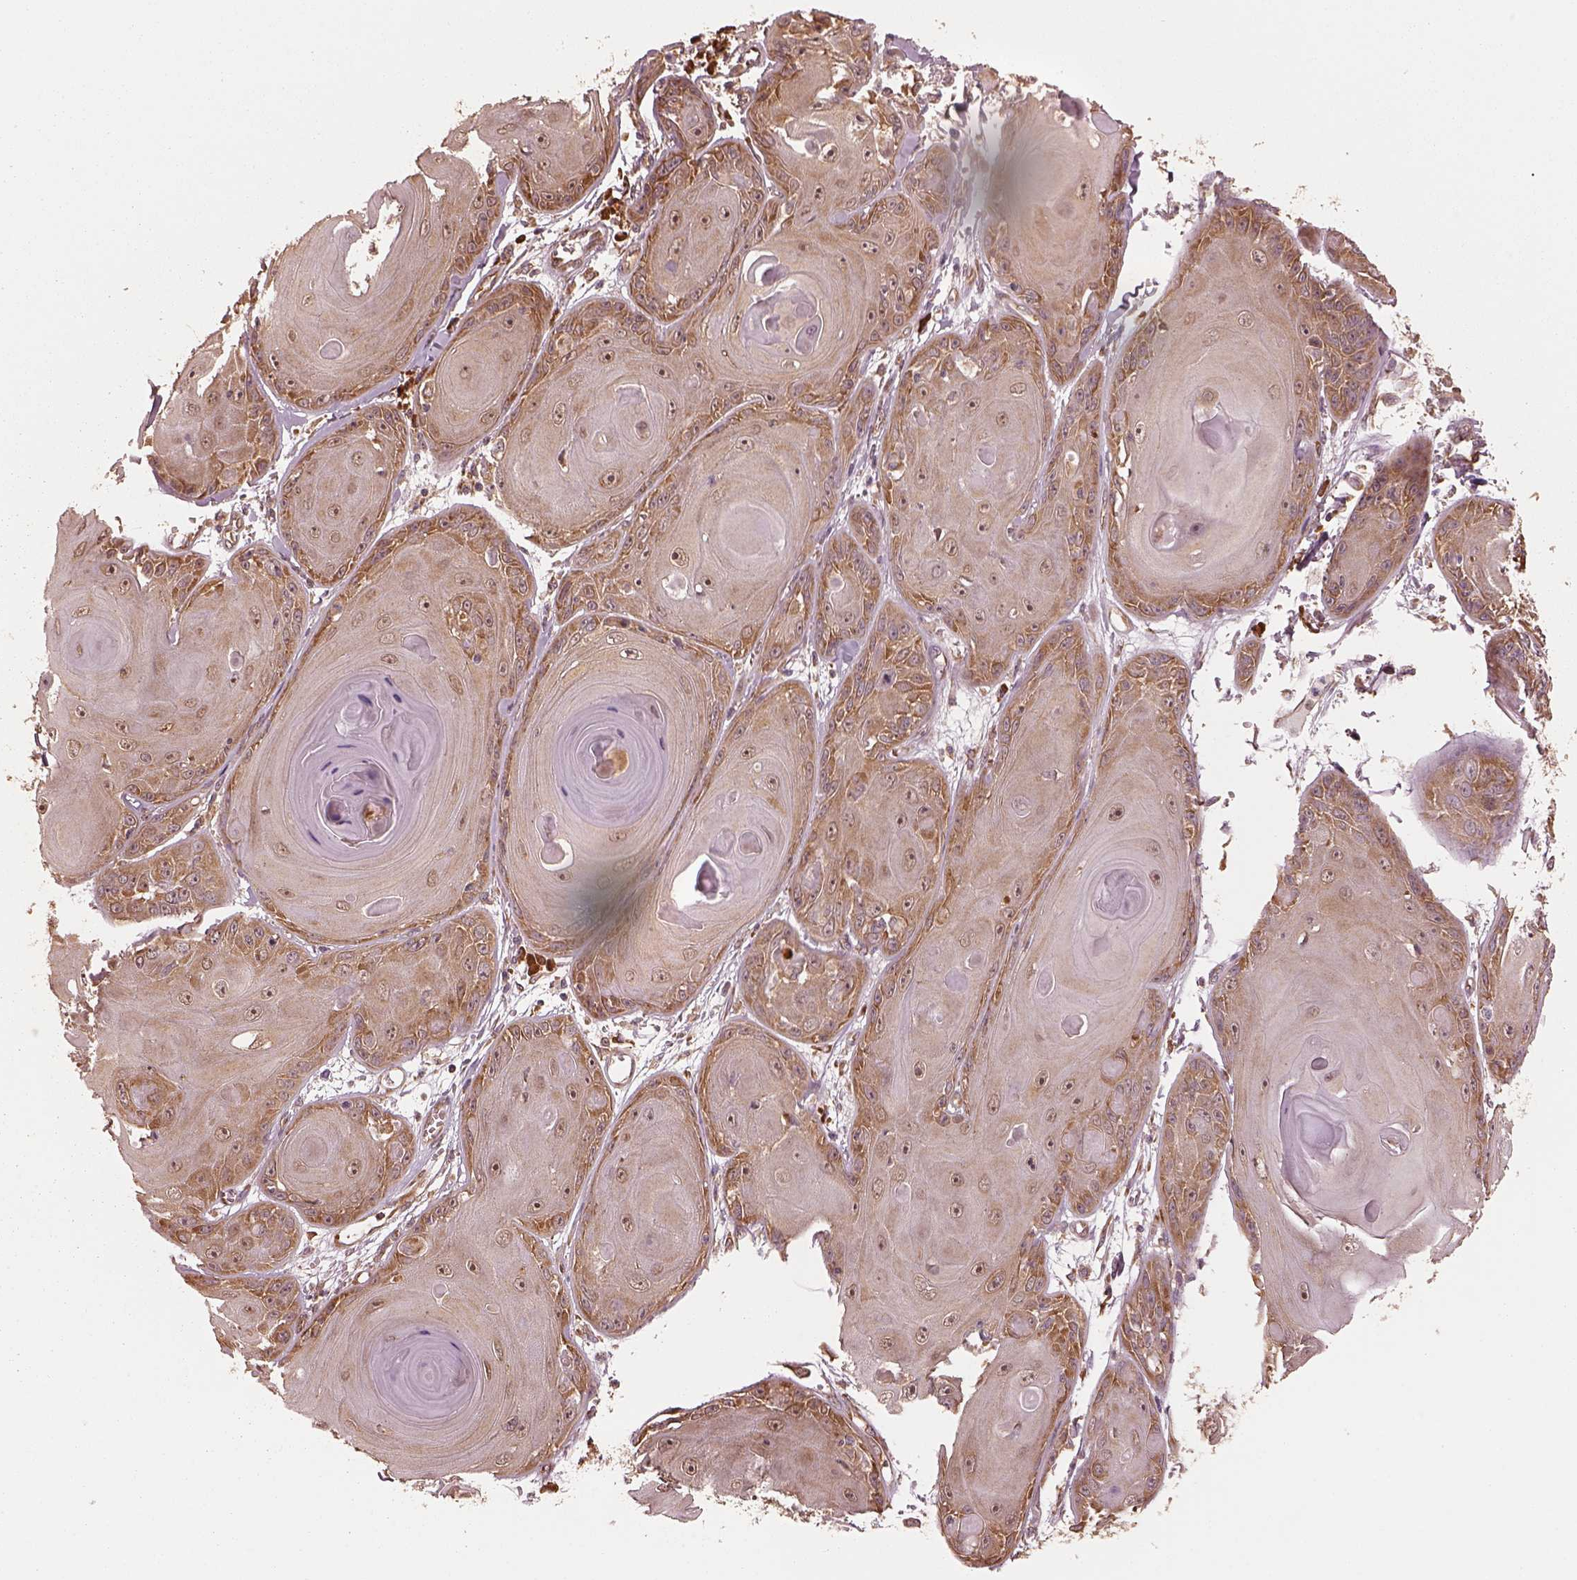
{"staining": {"intensity": "moderate", "quantity": ">75%", "location": "cytoplasmic/membranous"}, "tissue": "skin cancer", "cell_type": "Tumor cells", "image_type": "cancer", "snomed": [{"axis": "morphology", "description": "Squamous cell carcinoma, NOS"}, {"axis": "topography", "description": "Skin"}, {"axis": "topography", "description": "Vulva"}], "caption": "Protein expression analysis of human skin cancer reveals moderate cytoplasmic/membranous expression in about >75% of tumor cells.", "gene": "RPS5", "patient": {"sex": "female", "age": 85}}